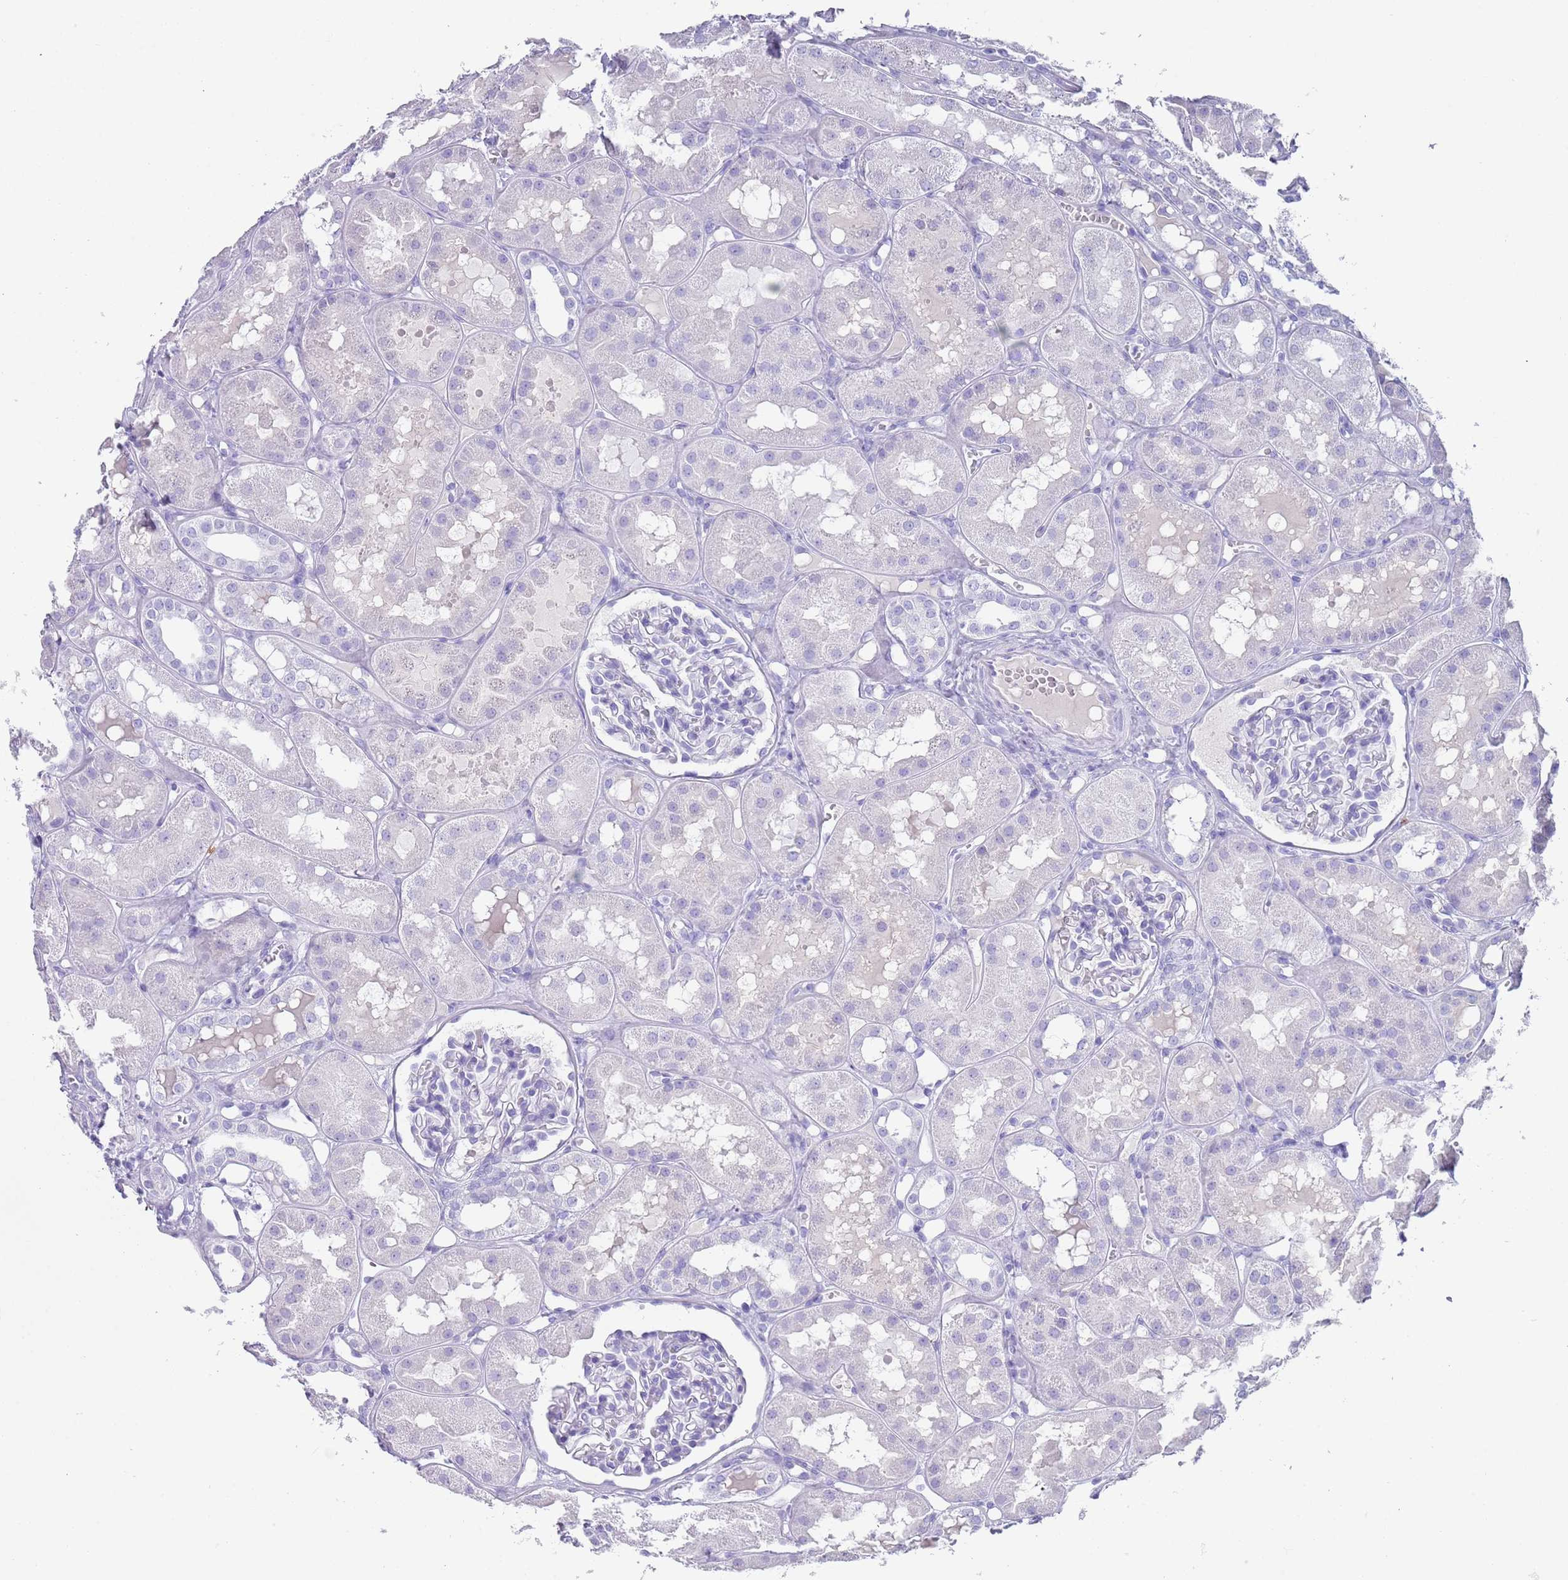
{"staining": {"intensity": "negative", "quantity": "none", "location": "none"}, "tissue": "kidney", "cell_type": "Cells in glomeruli", "image_type": "normal", "snomed": [{"axis": "morphology", "description": "Normal tissue, NOS"}, {"axis": "topography", "description": "Kidney"}], "caption": "Protein analysis of normal kidney exhibits no significant staining in cells in glomeruli. (Stains: DAB (3,3'-diaminobenzidine) IHC with hematoxylin counter stain, Microscopy: brightfield microscopy at high magnification).", "gene": "MYADML2", "patient": {"sex": "male", "age": 16}}